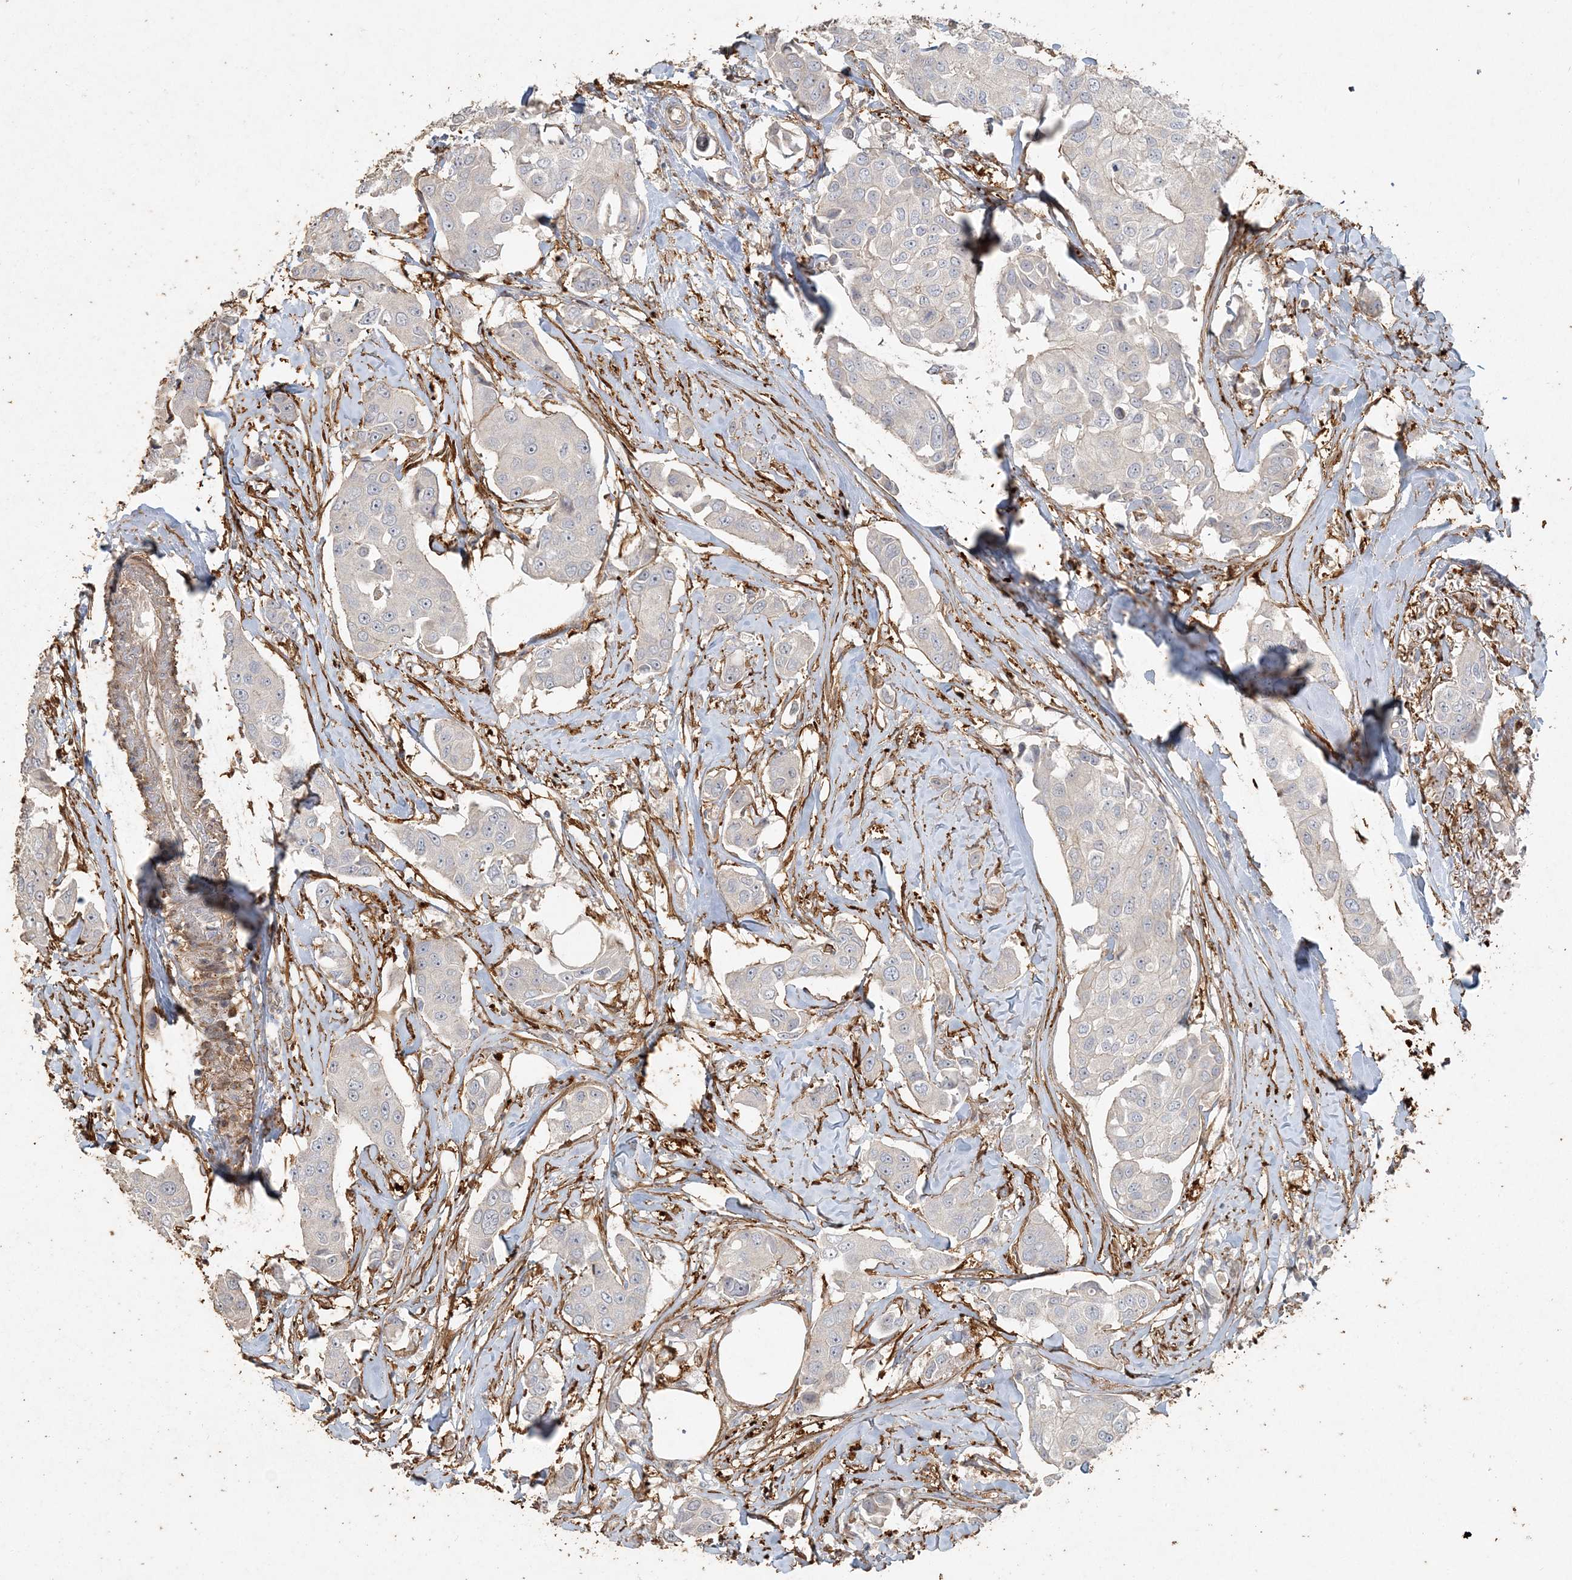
{"staining": {"intensity": "negative", "quantity": "none", "location": "none"}, "tissue": "breast cancer", "cell_type": "Tumor cells", "image_type": "cancer", "snomed": [{"axis": "morphology", "description": "Duct carcinoma"}, {"axis": "topography", "description": "Breast"}], "caption": "An immunohistochemistry image of intraductal carcinoma (breast) is shown. There is no staining in tumor cells of intraductal carcinoma (breast).", "gene": "RNF145", "patient": {"sex": "female", "age": 80}}